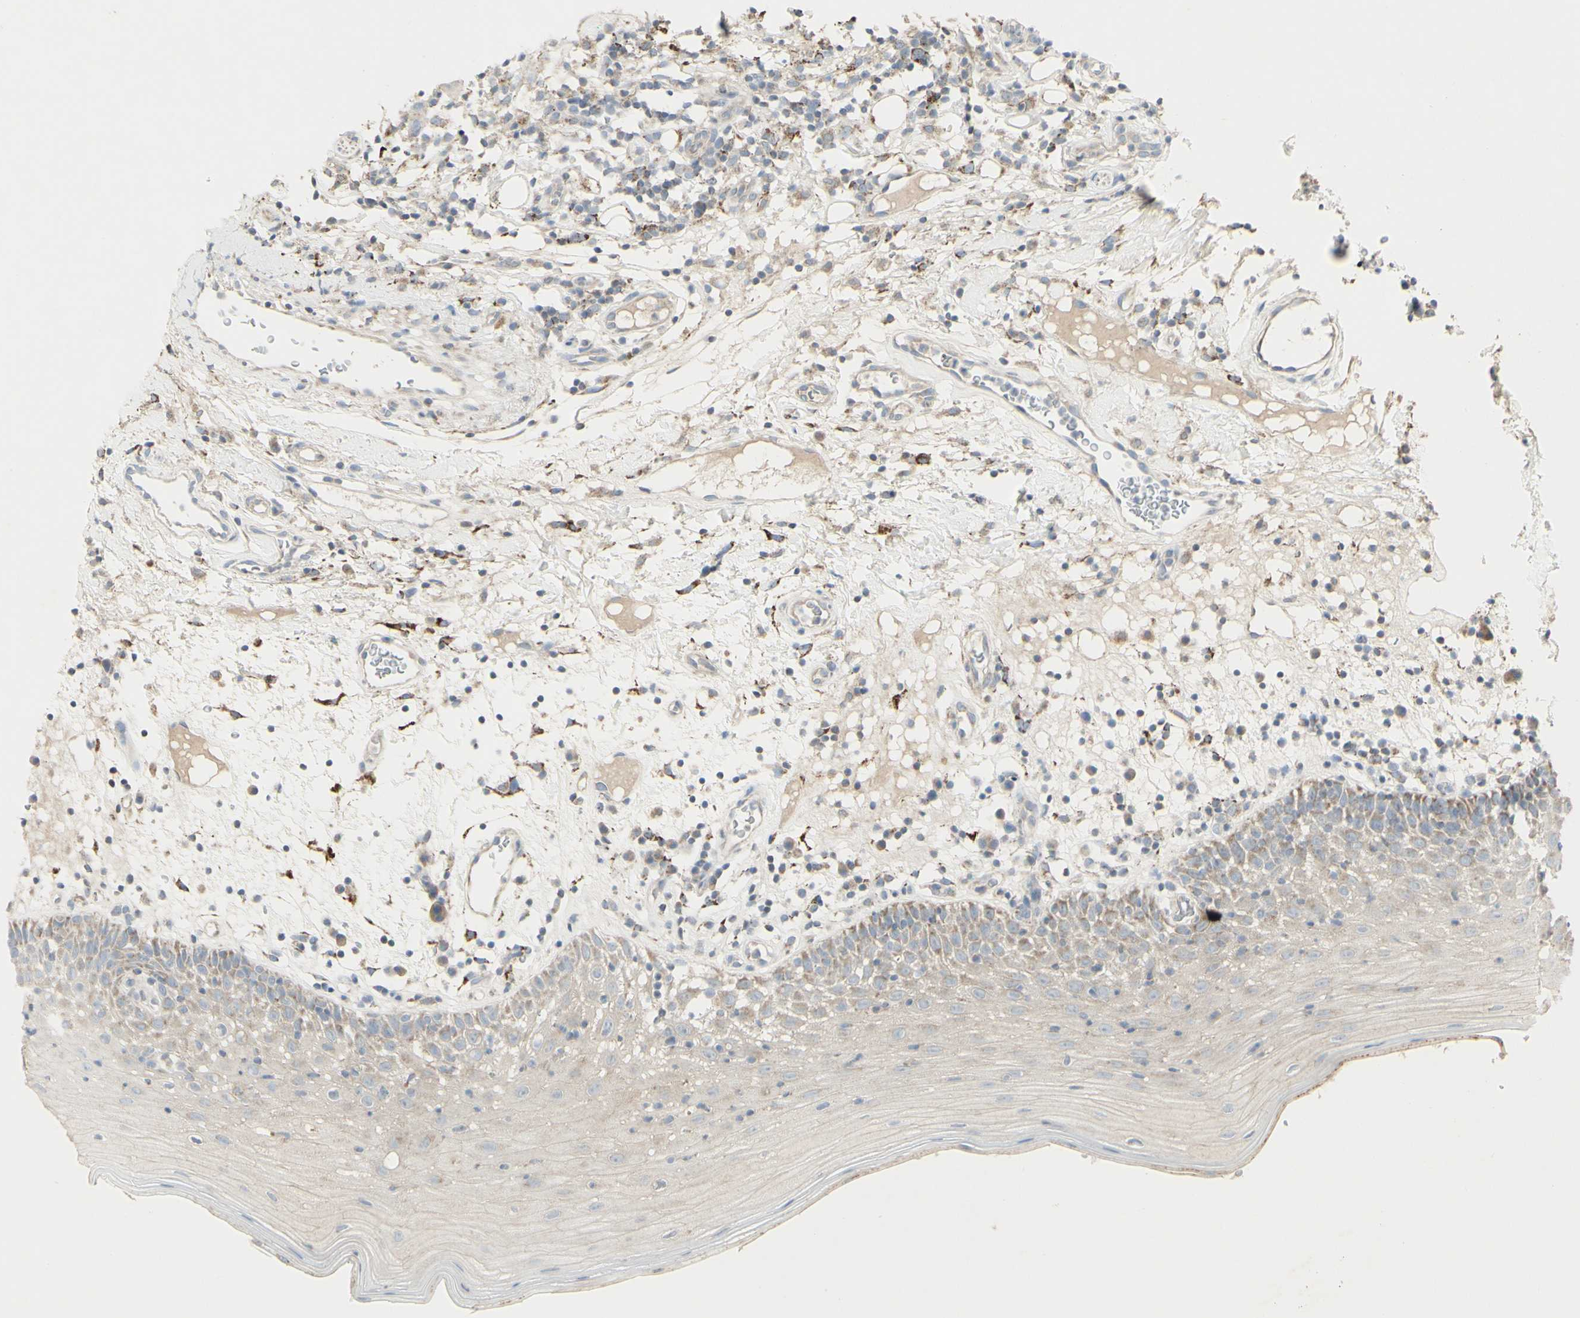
{"staining": {"intensity": "weak", "quantity": "25%-75%", "location": "cytoplasmic/membranous"}, "tissue": "oral mucosa", "cell_type": "Squamous epithelial cells", "image_type": "normal", "snomed": [{"axis": "morphology", "description": "Normal tissue, NOS"}, {"axis": "morphology", "description": "Squamous cell carcinoma, NOS"}, {"axis": "topography", "description": "Skeletal muscle"}, {"axis": "topography", "description": "Oral tissue"}], "caption": "Immunohistochemical staining of normal human oral mucosa demonstrates low levels of weak cytoplasmic/membranous positivity in approximately 25%-75% of squamous epithelial cells.", "gene": "CNTNAP1", "patient": {"sex": "male", "age": 71}}